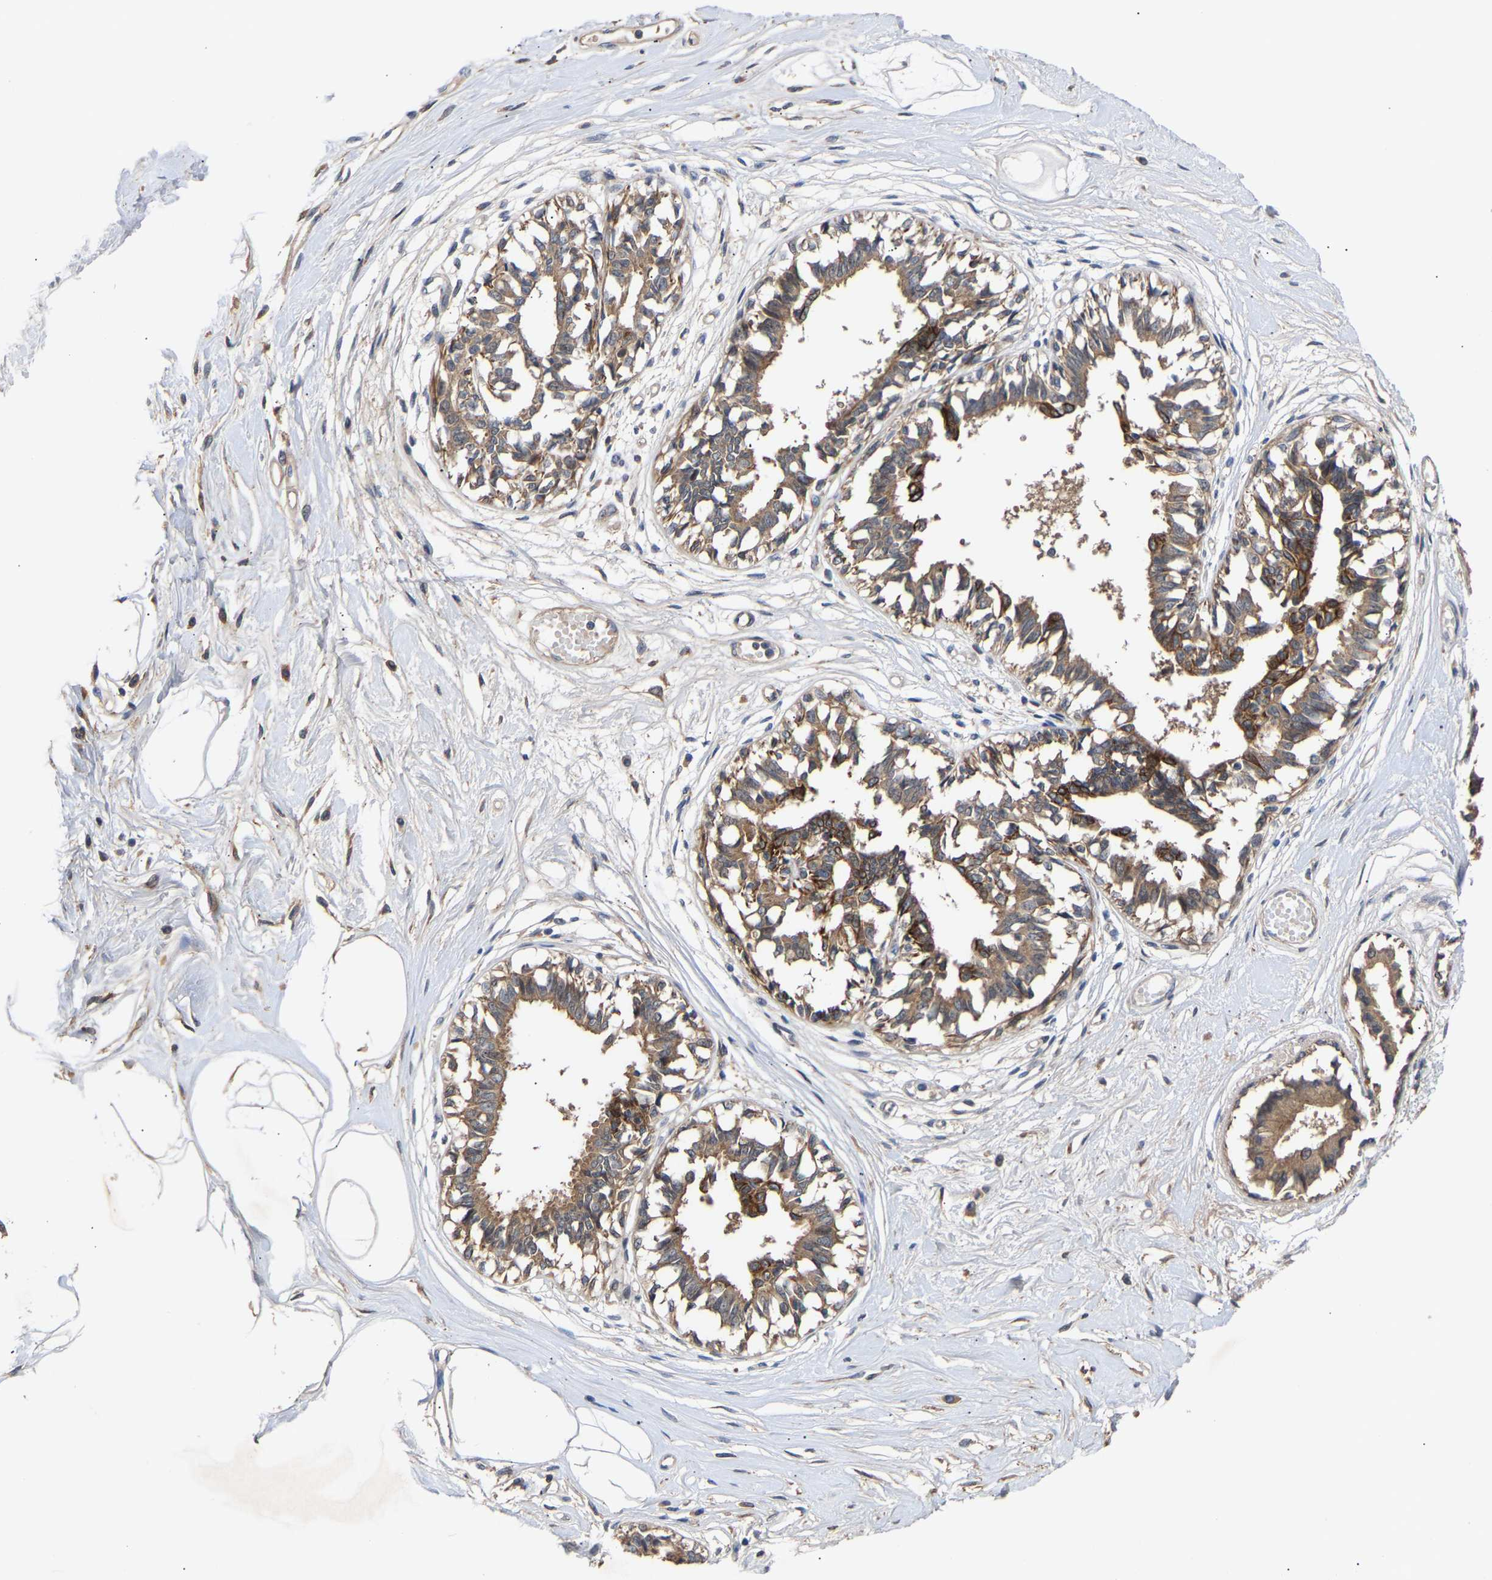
{"staining": {"intensity": "negative", "quantity": "none", "location": "none"}, "tissue": "breast", "cell_type": "Adipocytes", "image_type": "normal", "snomed": [{"axis": "morphology", "description": "Normal tissue, NOS"}, {"axis": "topography", "description": "Breast"}], "caption": "This histopathology image is of normal breast stained with immunohistochemistry to label a protein in brown with the nuclei are counter-stained blue. There is no staining in adipocytes.", "gene": "KASH5", "patient": {"sex": "female", "age": 45}}